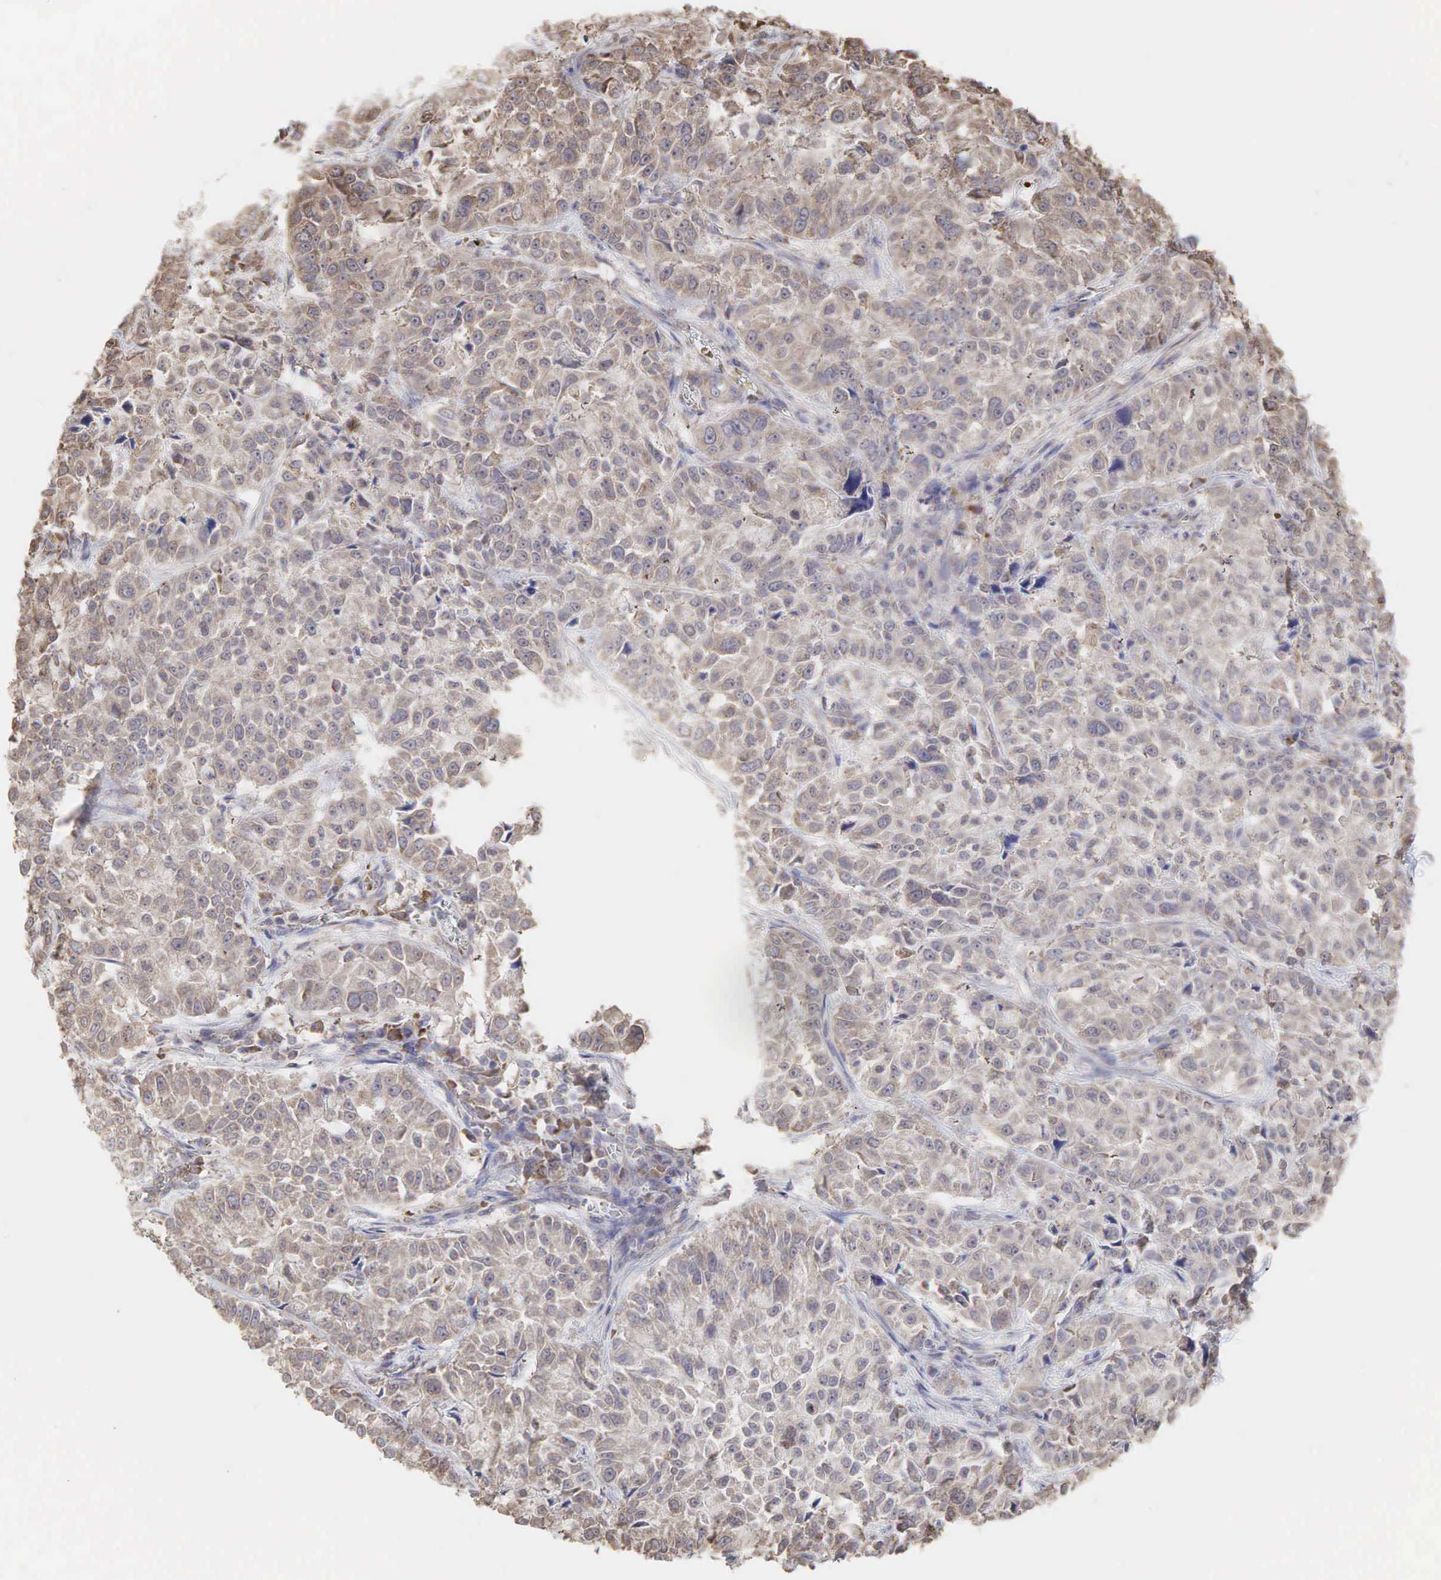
{"staining": {"intensity": "weak", "quantity": ">75%", "location": "cytoplasmic/membranous"}, "tissue": "pancreatic cancer", "cell_type": "Tumor cells", "image_type": "cancer", "snomed": [{"axis": "morphology", "description": "Adenocarcinoma, NOS"}, {"axis": "topography", "description": "Pancreas"}], "caption": "Immunohistochemical staining of adenocarcinoma (pancreatic) shows low levels of weak cytoplasmic/membranous staining in about >75% of tumor cells. (DAB (3,3'-diaminobenzidine) IHC with brightfield microscopy, high magnification).", "gene": "PABPC5", "patient": {"sex": "female", "age": 52}}